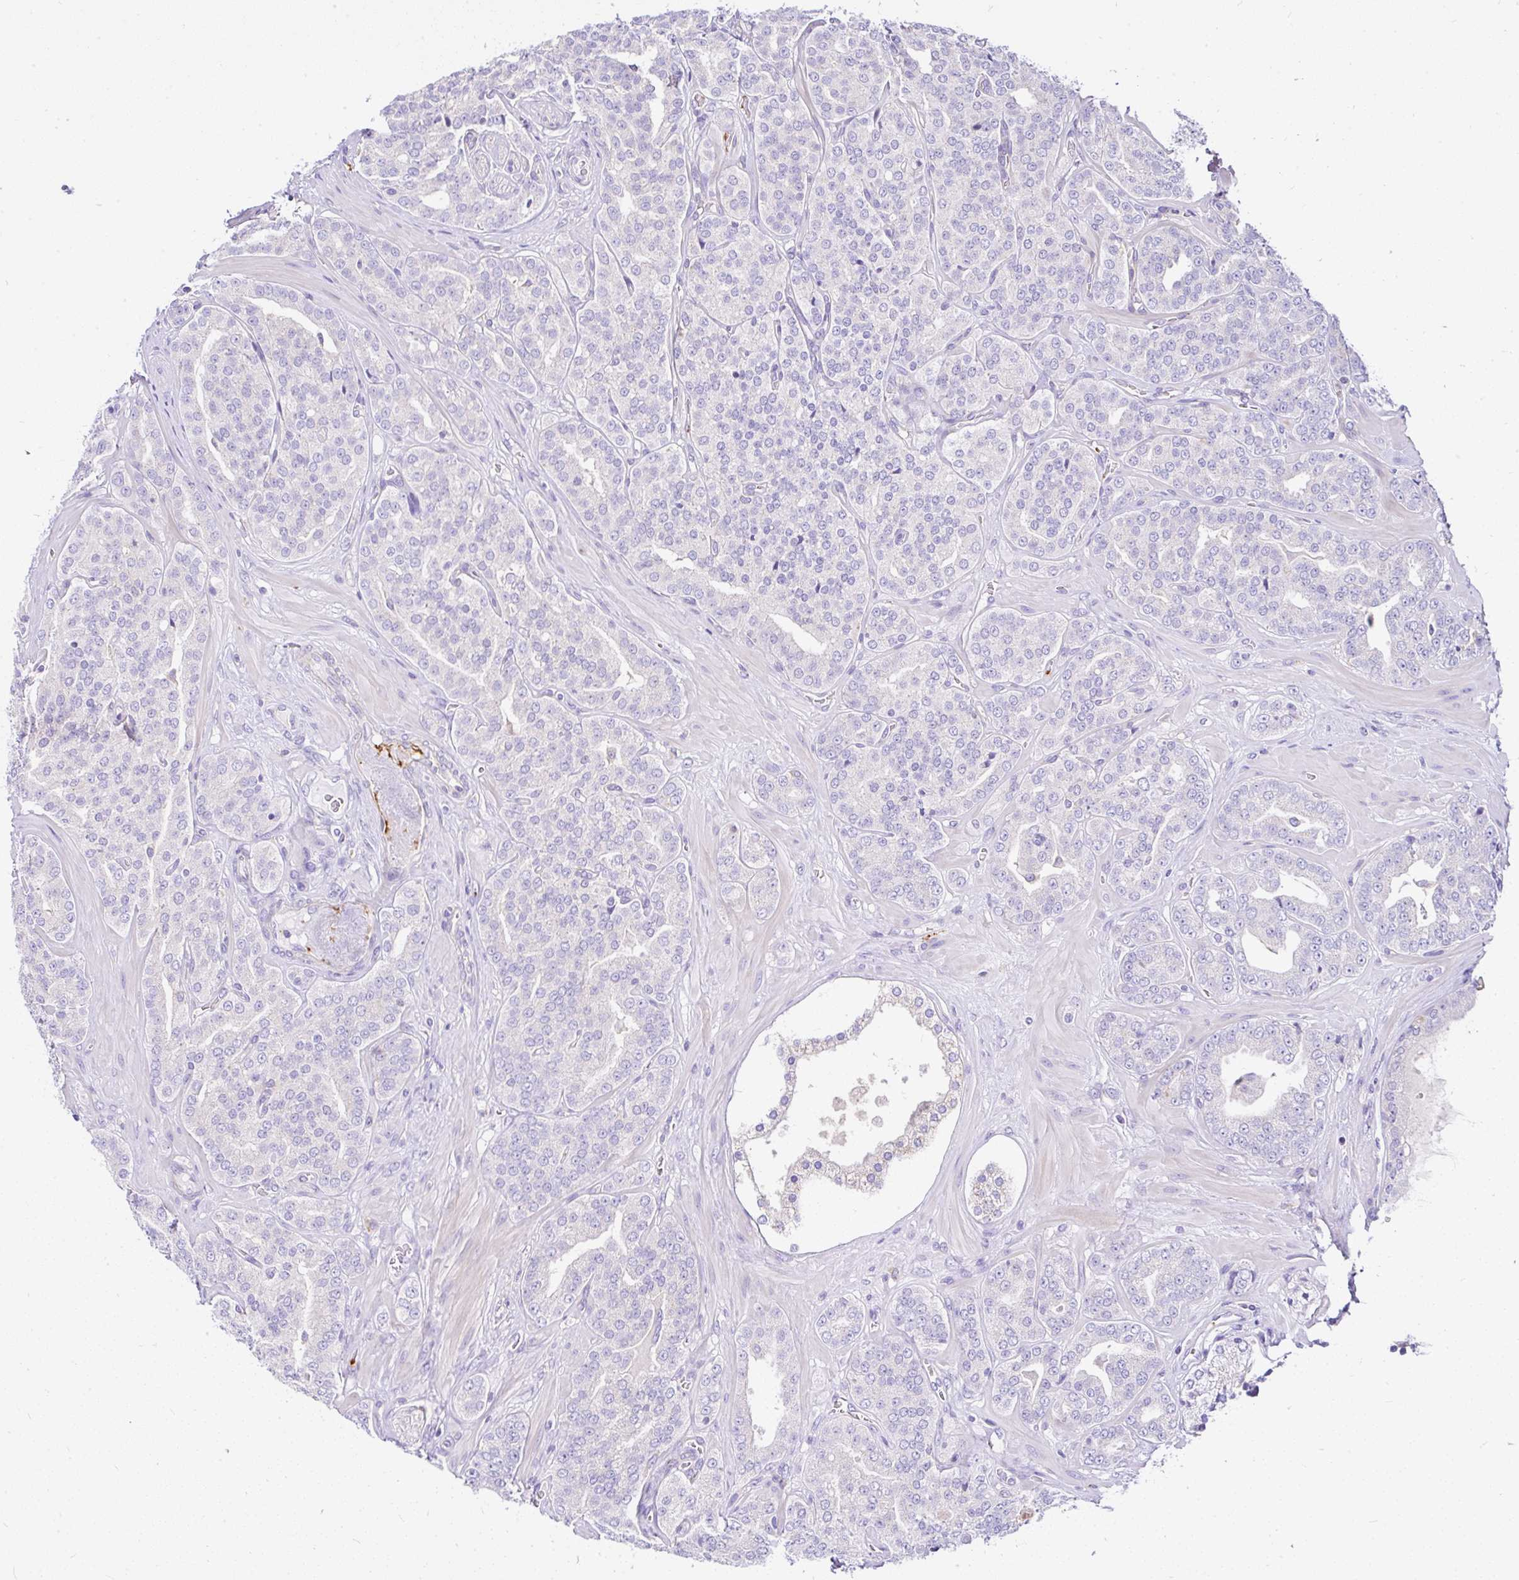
{"staining": {"intensity": "negative", "quantity": "none", "location": "none"}, "tissue": "prostate cancer", "cell_type": "Tumor cells", "image_type": "cancer", "snomed": [{"axis": "morphology", "description": "Adenocarcinoma, High grade"}, {"axis": "topography", "description": "Prostate"}], "caption": "The histopathology image shows no staining of tumor cells in prostate cancer.", "gene": "CCDC142", "patient": {"sex": "male", "age": 66}}